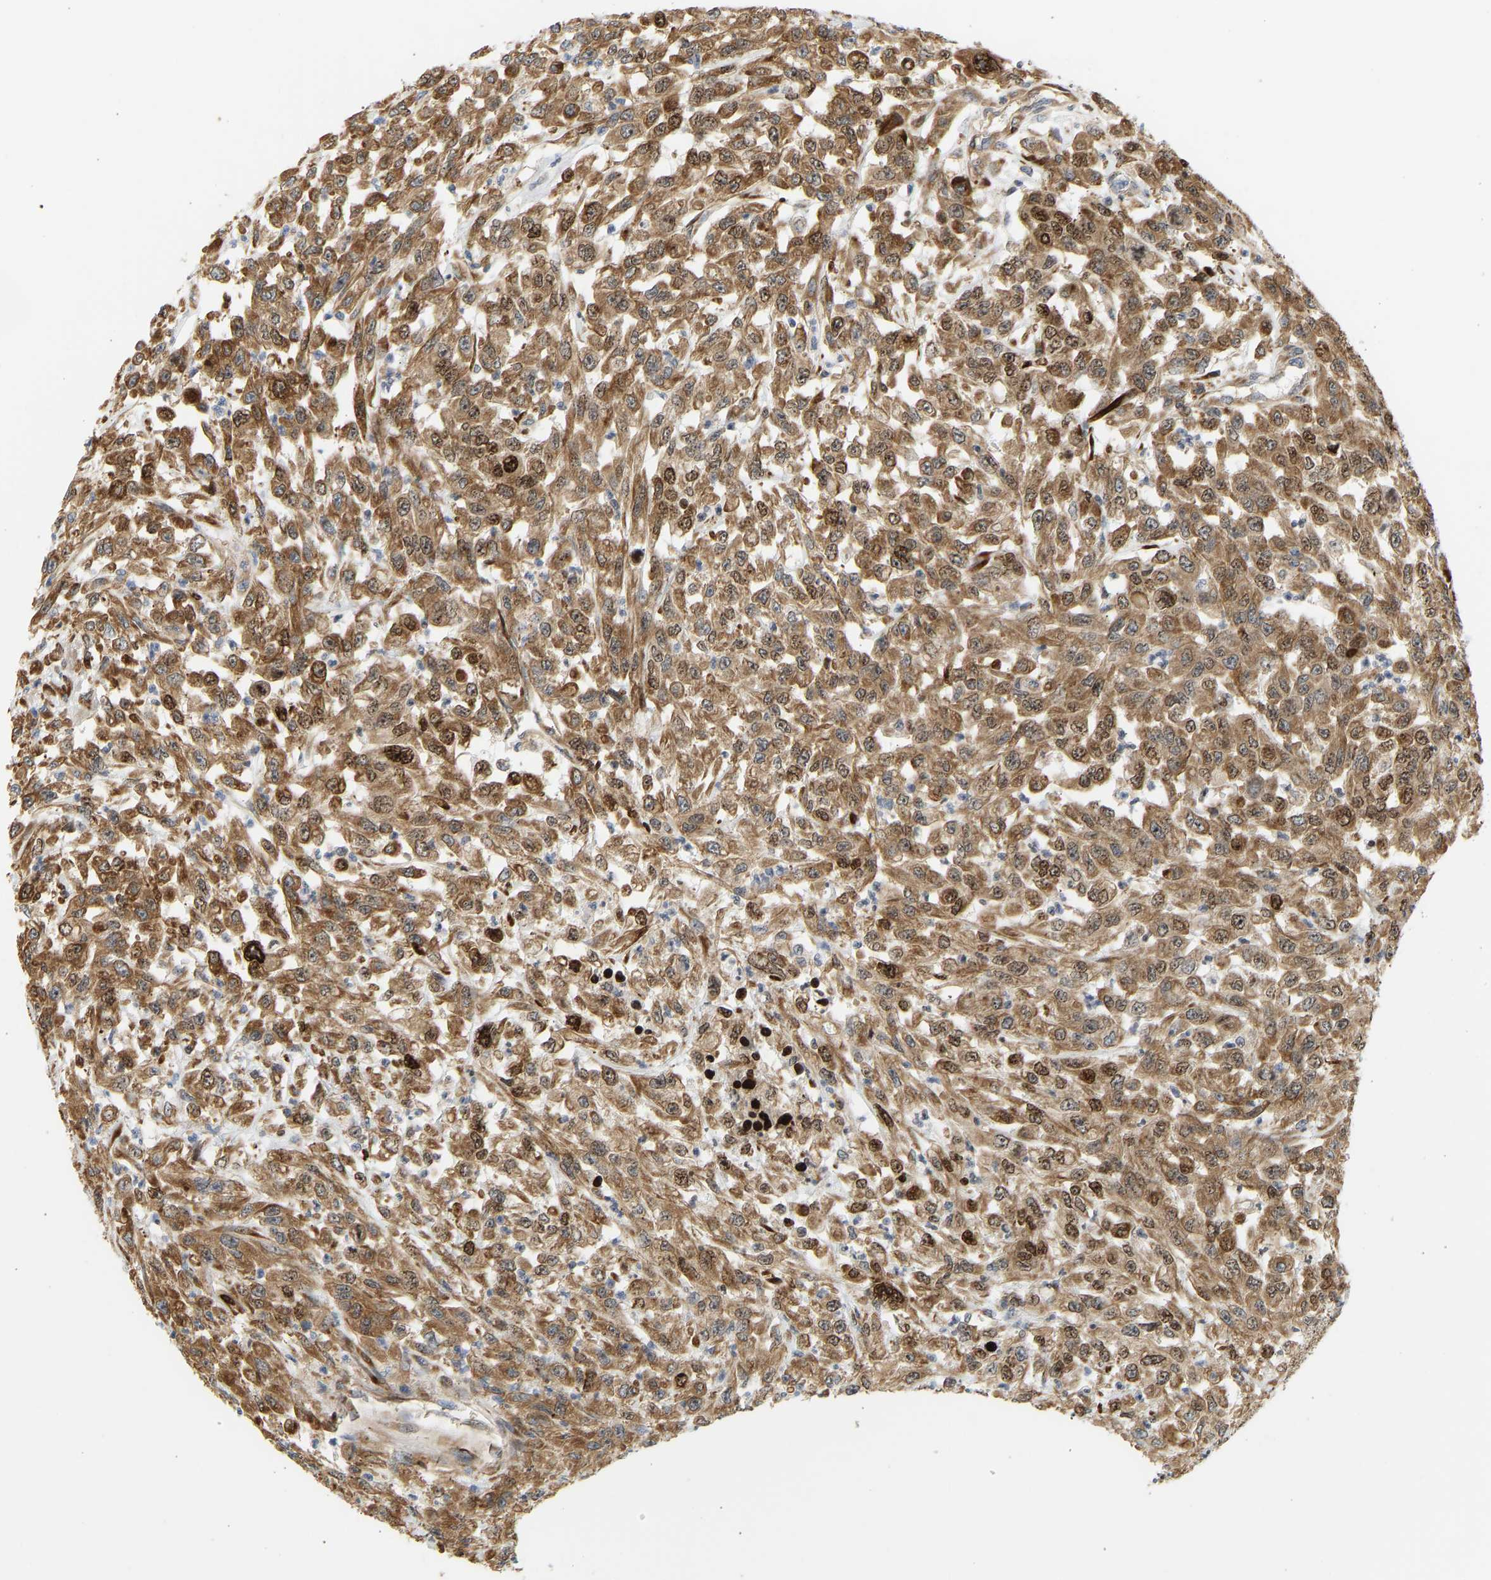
{"staining": {"intensity": "moderate", "quantity": ">75%", "location": "cytoplasmic/membranous,nuclear"}, "tissue": "urothelial cancer", "cell_type": "Tumor cells", "image_type": "cancer", "snomed": [{"axis": "morphology", "description": "Urothelial carcinoma, High grade"}, {"axis": "topography", "description": "Urinary bladder"}], "caption": "Protein staining demonstrates moderate cytoplasmic/membranous and nuclear positivity in approximately >75% of tumor cells in urothelial cancer. (DAB (3,3'-diaminobenzidine) = brown stain, brightfield microscopy at high magnification).", "gene": "RPS14", "patient": {"sex": "male", "age": 46}}